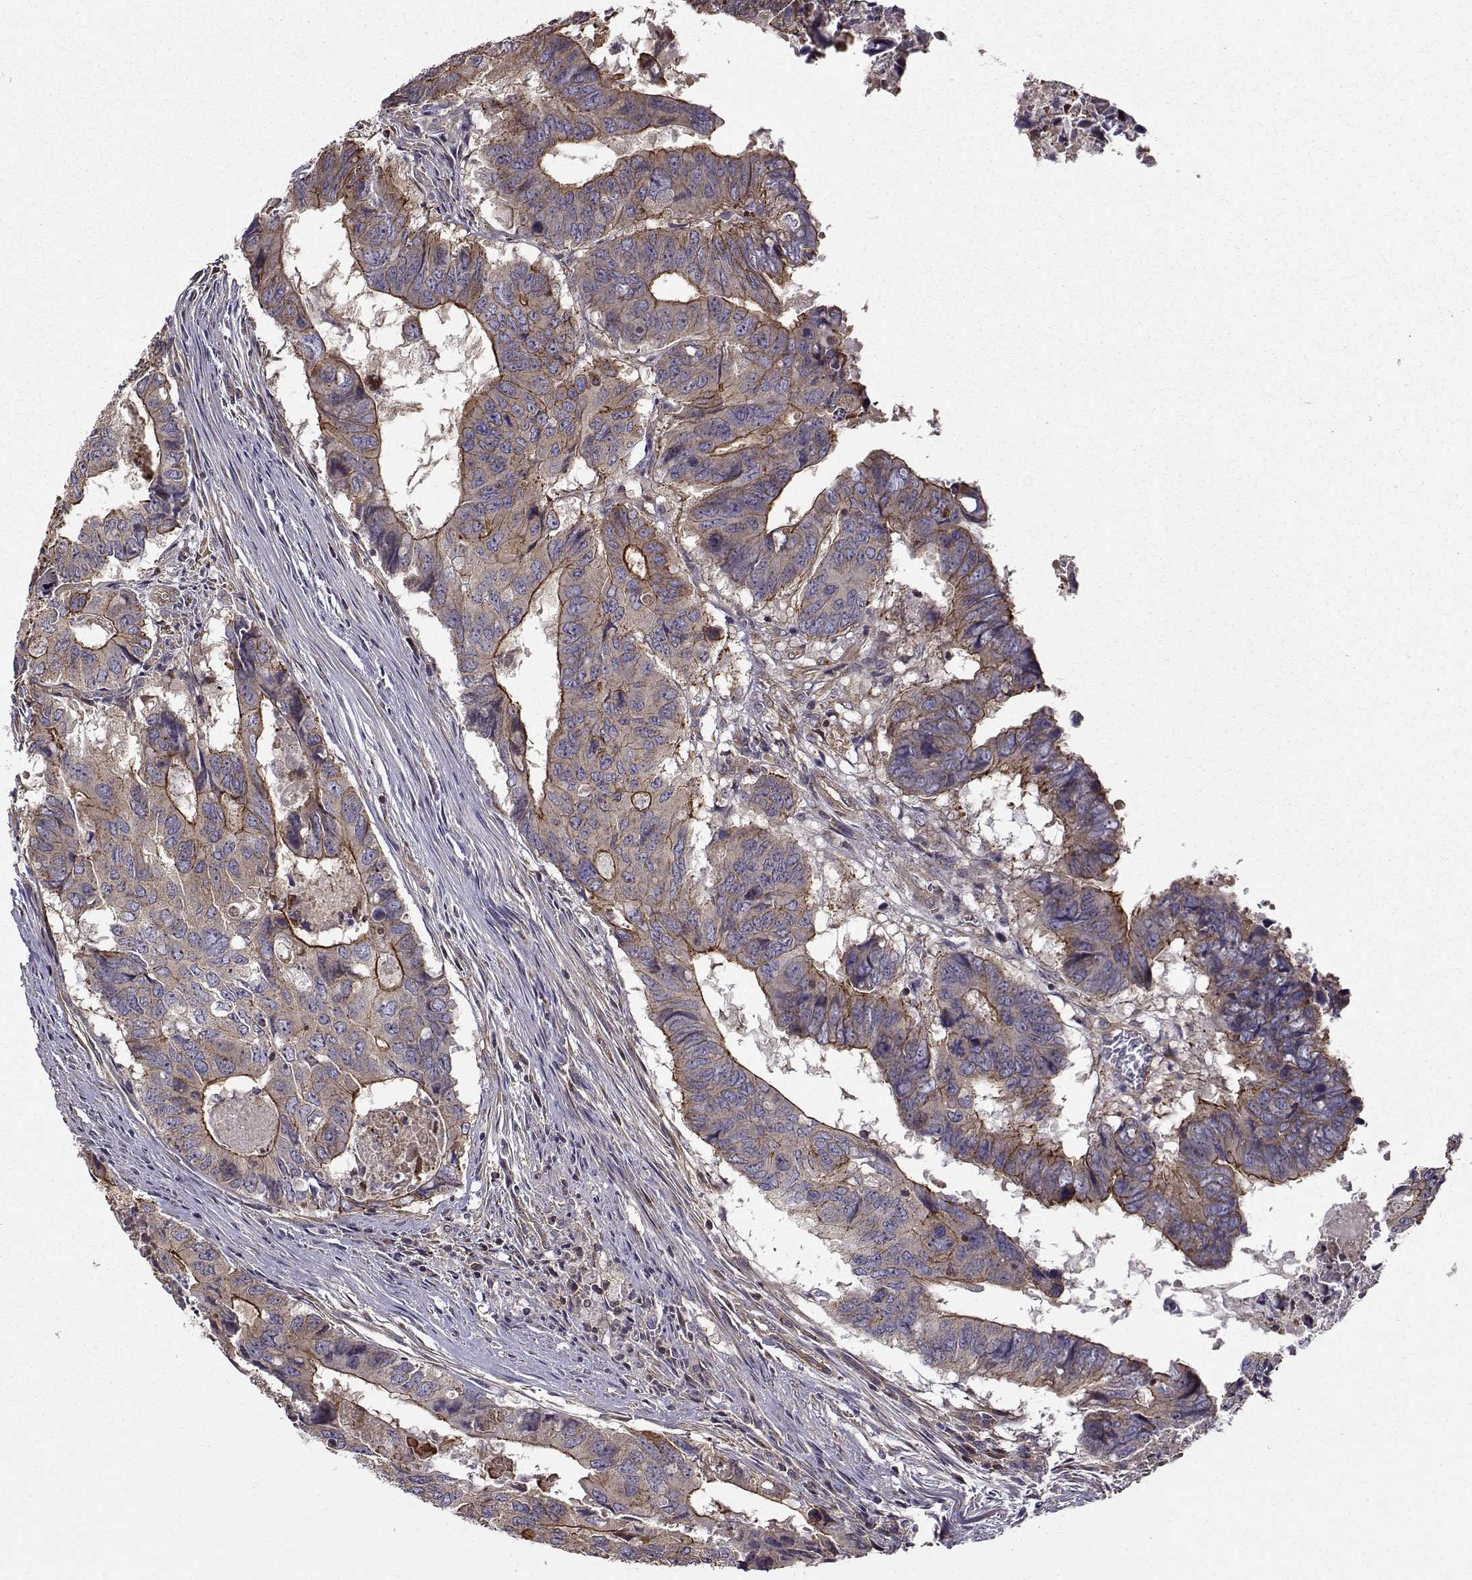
{"staining": {"intensity": "strong", "quantity": "<25%", "location": "cytoplasmic/membranous"}, "tissue": "colorectal cancer", "cell_type": "Tumor cells", "image_type": "cancer", "snomed": [{"axis": "morphology", "description": "Adenocarcinoma, NOS"}, {"axis": "topography", "description": "Colon"}], "caption": "Colorectal cancer was stained to show a protein in brown. There is medium levels of strong cytoplasmic/membranous positivity in about <25% of tumor cells.", "gene": "ITGB8", "patient": {"sex": "male", "age": 79}}